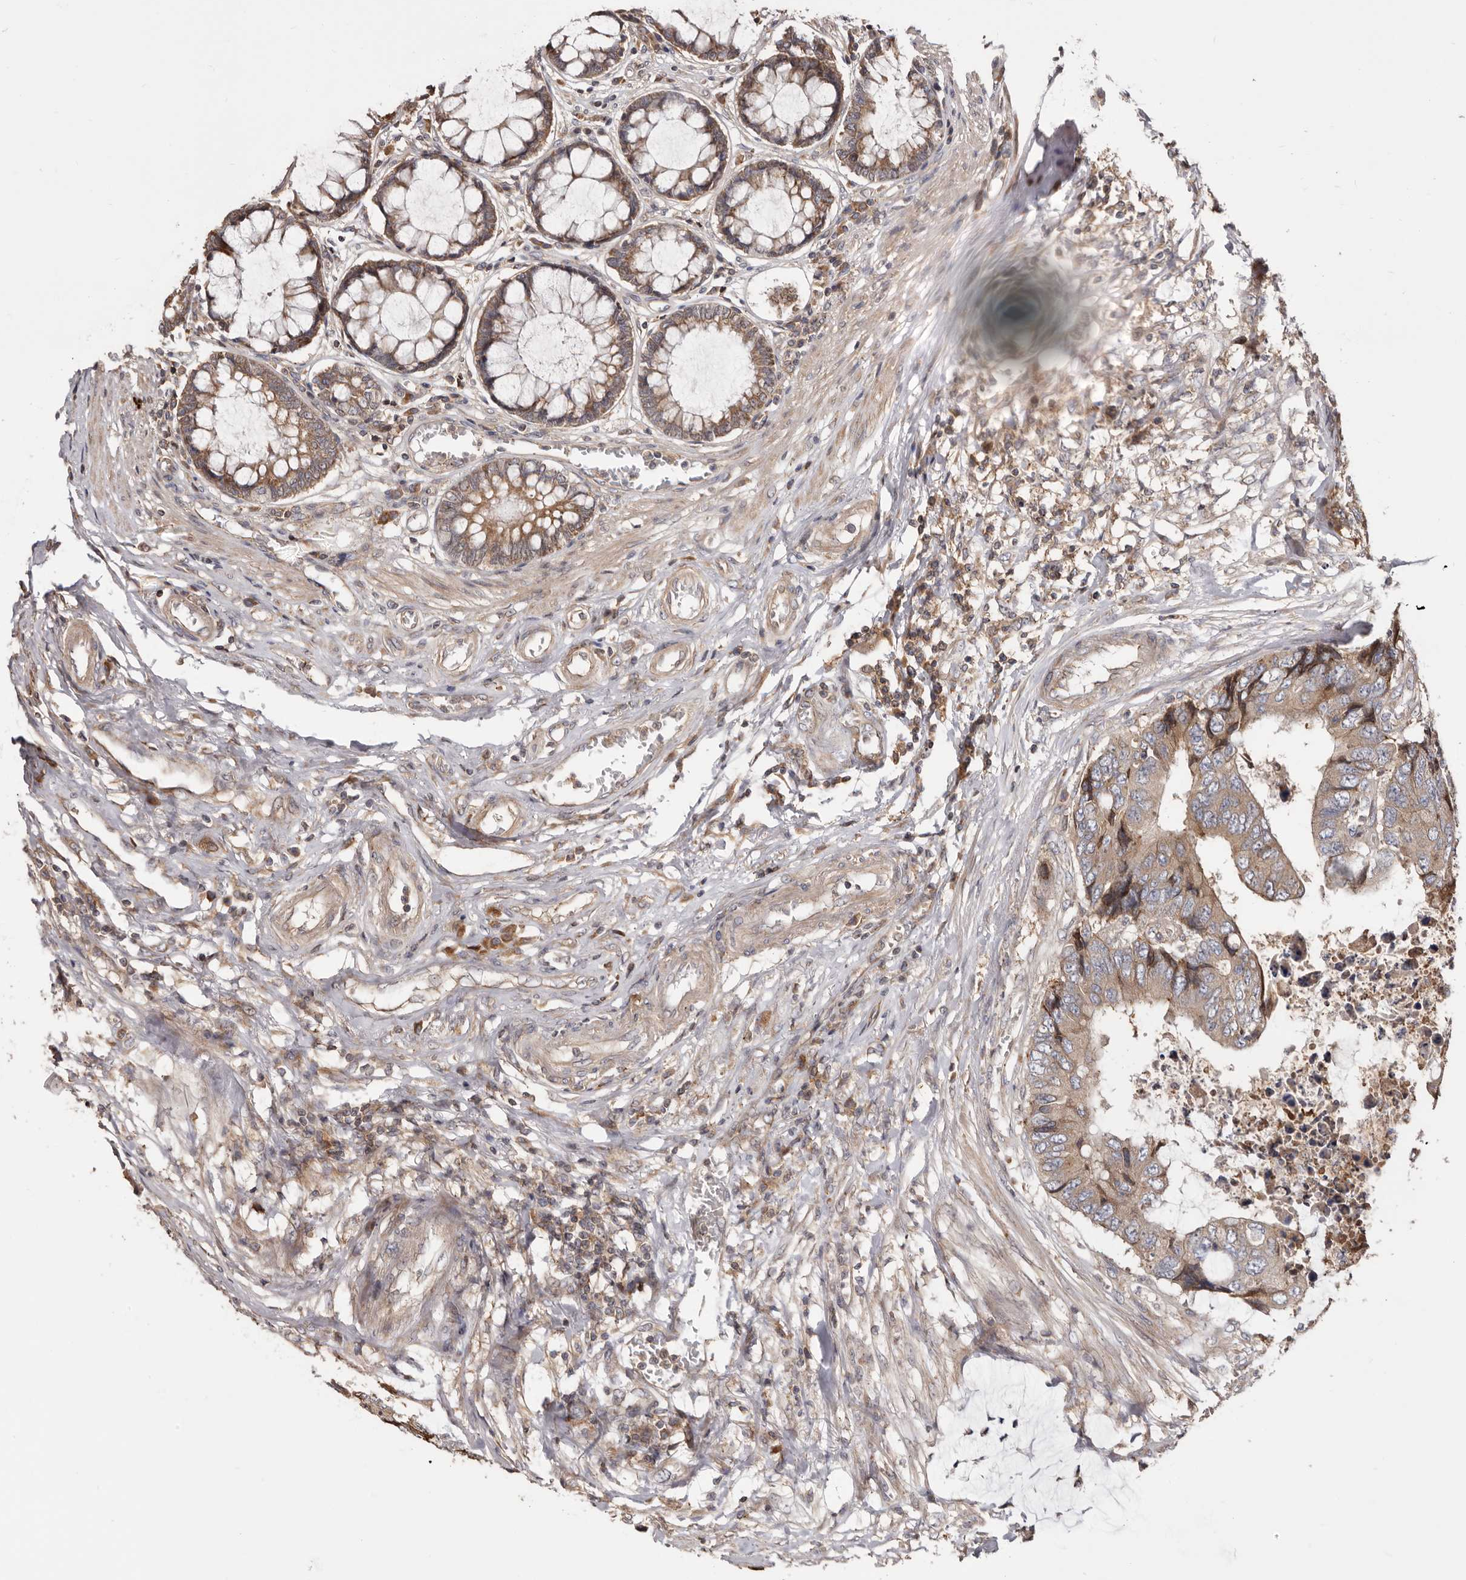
{"staining": {"intensity": "weak", "quantity": ">75%", "location": "cytoplasmic/membranous"}, "tissue": "colorectal cancer", "cell_type": "Tumor cells", "image_type": "cancer", "snomed": [{"axis": "morphology", "description": "Adenocarcinoma, NOS"}, {"axis": "topography", "description": "Rectum"}], "caption": "A high-resolution histopathology image shows IHC staining of colorectal cancer (adenocarcinoma), which exhibits weak cytoplasmic/membranous expression in about >75% of tumor cells.", "gene": "TMUB1", "patient": {"sex": "male", "age": 84}}